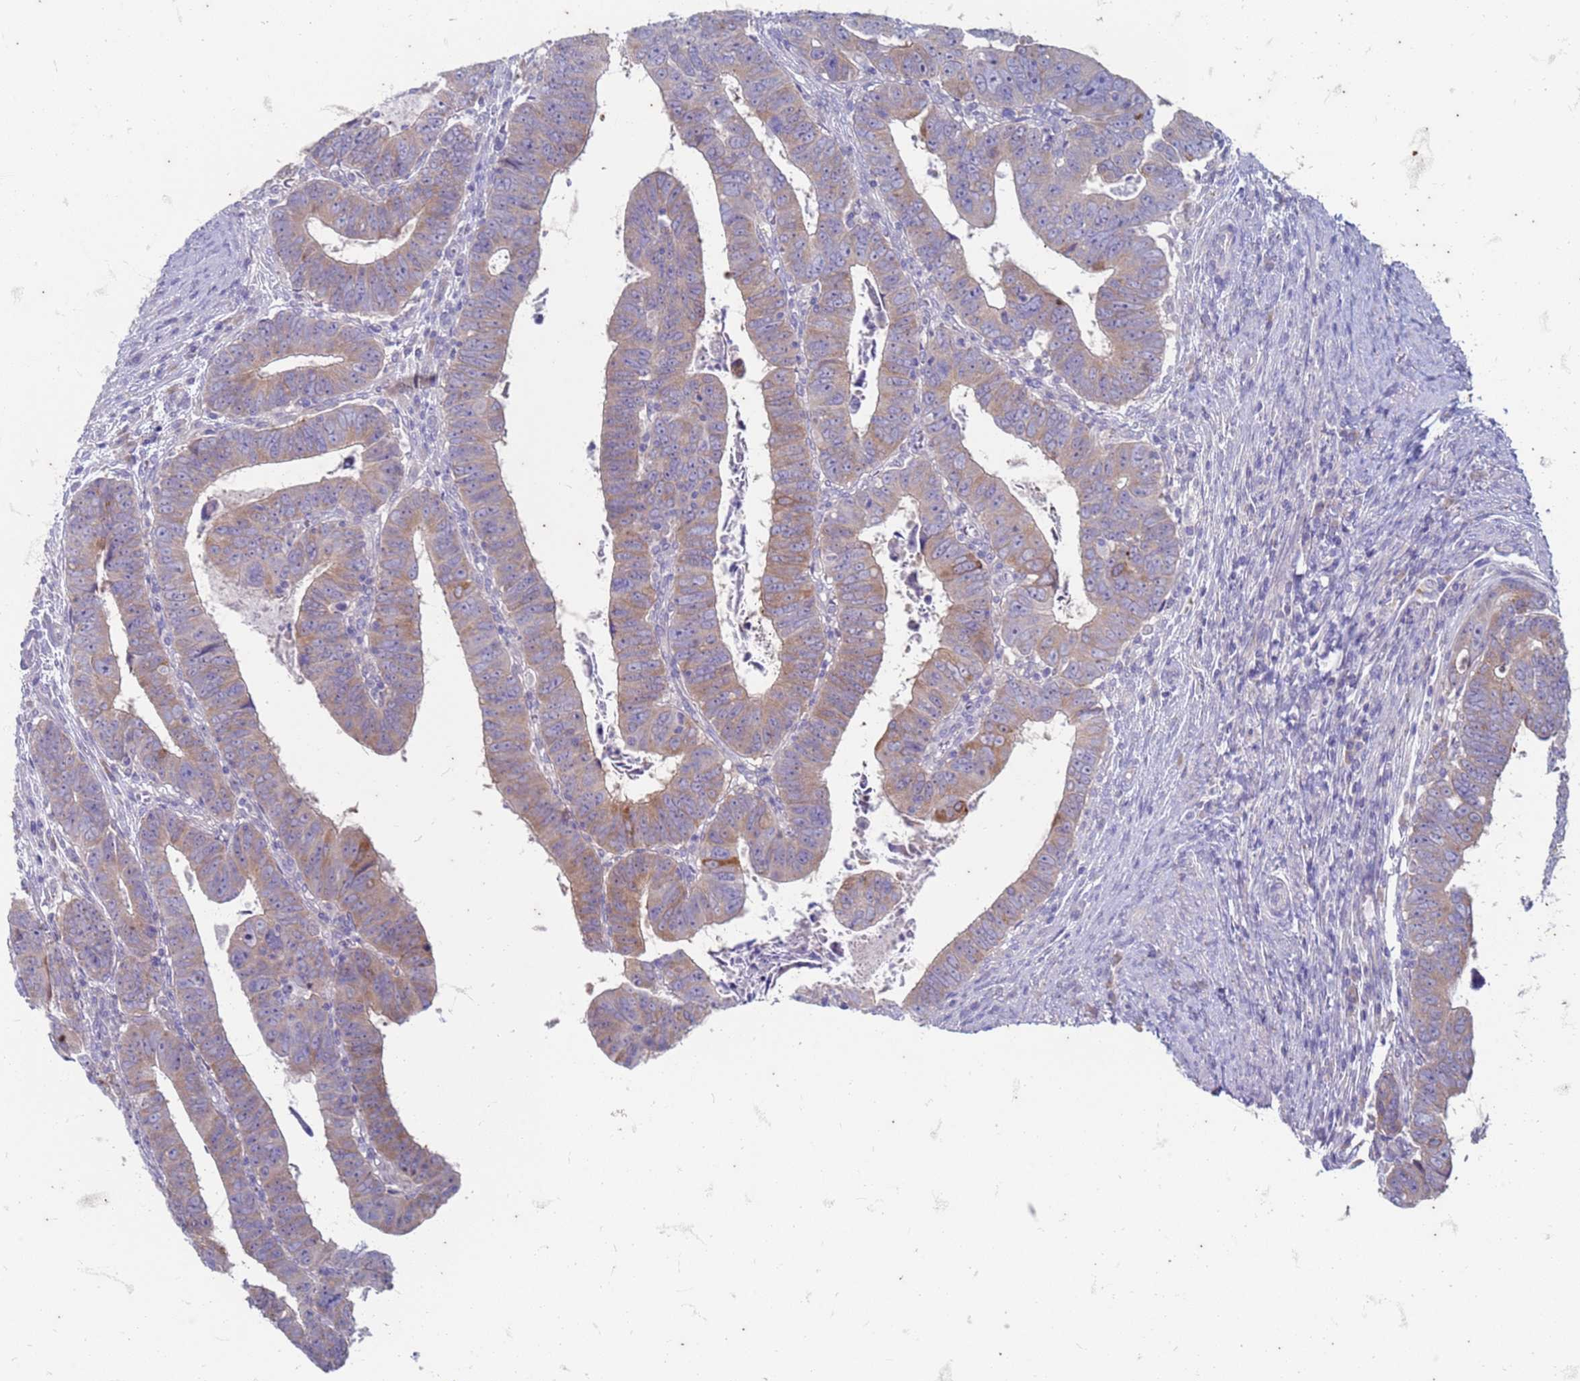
{"staining": {"intensity": "weak", "quantity": "25%-75%", "location": "cytoplasmic/membranous"}, "tissue": "colorectal cancer", "cell_type": "Tumor cells", "image_type": "cancer", "snomed": [{"axis": "morphology", "description": "Normal tissue, NOS"}, {"axis": "morphology", "description": "Adenocarcinoma, NOS"}, {"axis": "topography", "description": "Rectum"}], "caption": "The photomicrograph displays staining of adenocarcinoma (colorectal), revealing weak cytoplasmic/membranous protein expression (brown color) within tumor cells.", "gene": "SUCO", "patient": {"sex": "female", "age": 65}}